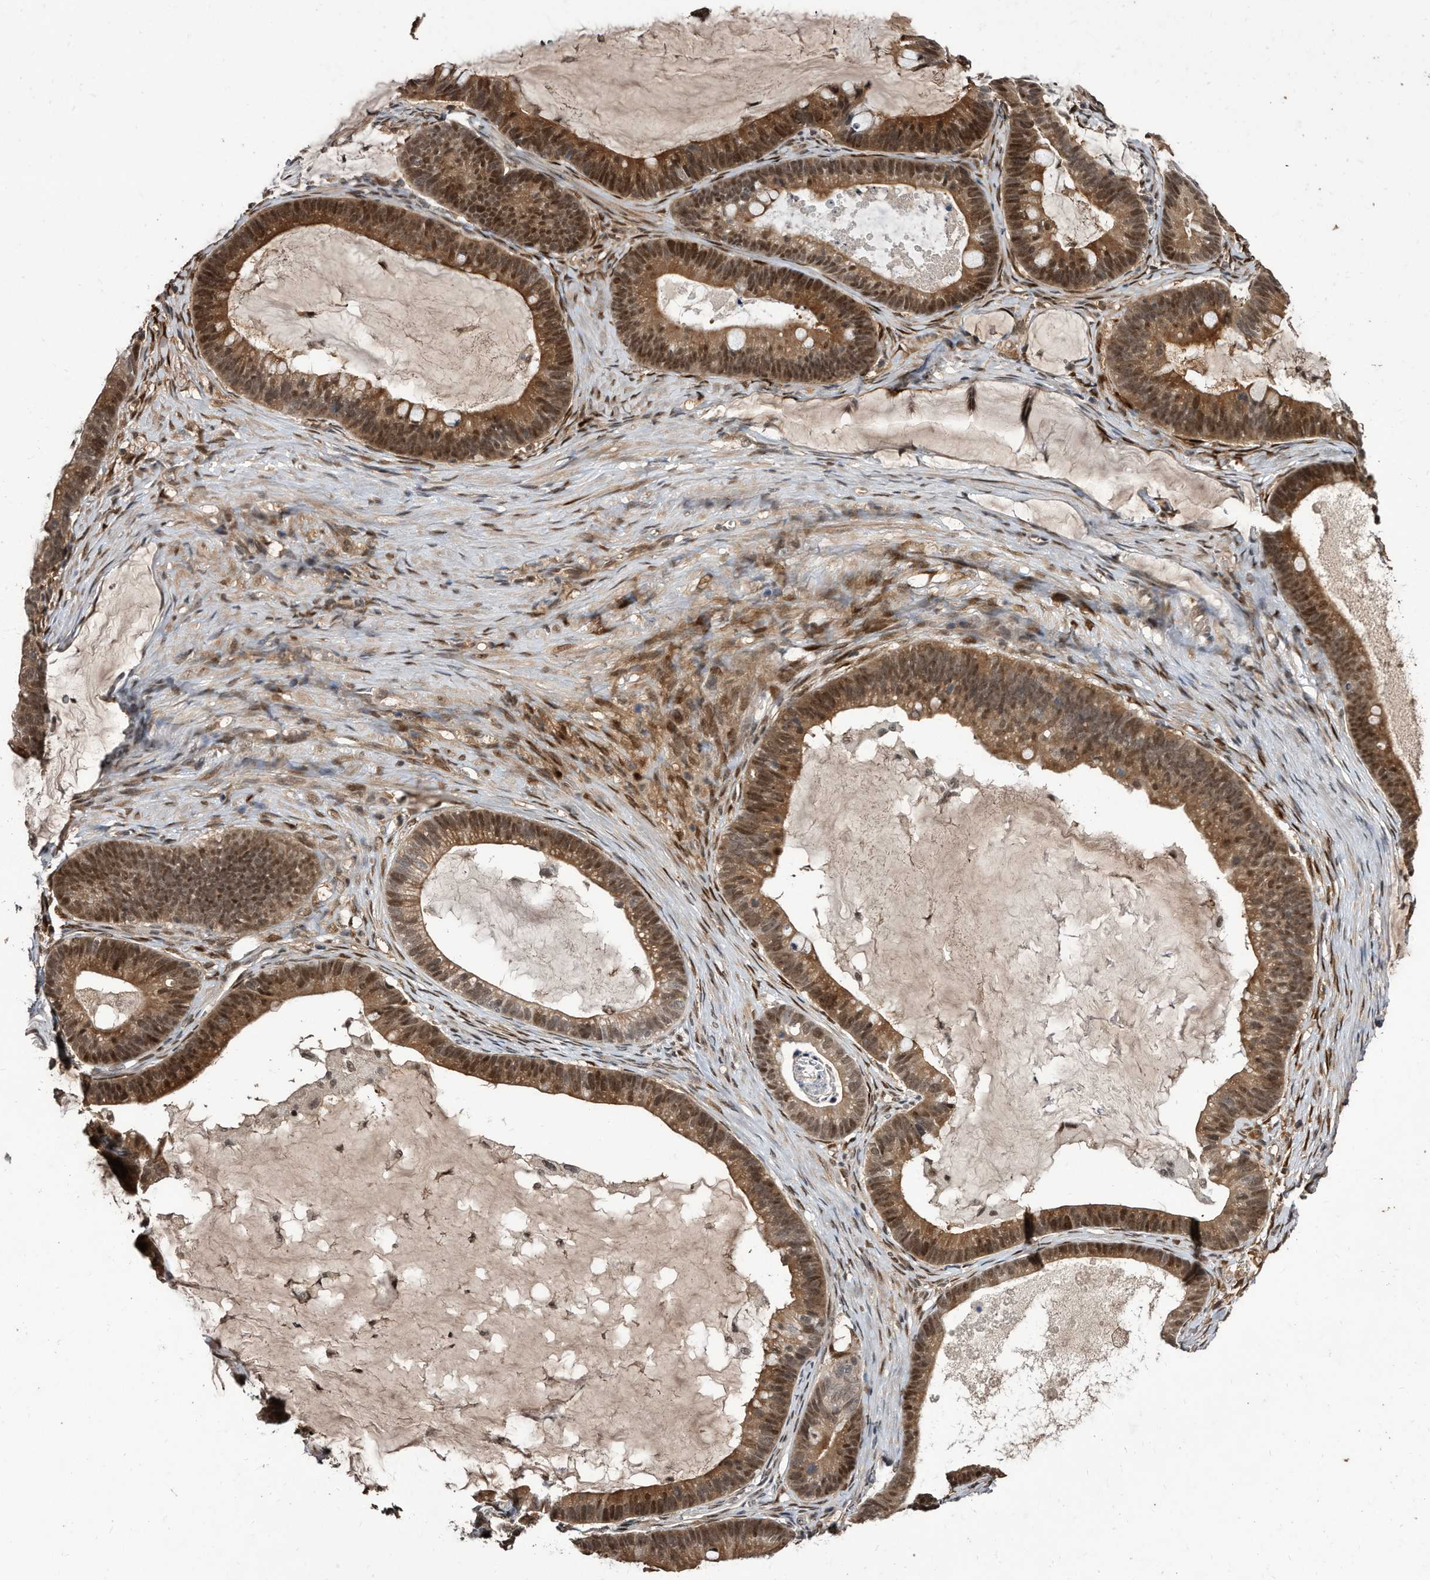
{"staining": {"intensity": "moderate", "quantity": ">75%", "location": "cytoplasmic/membranous,nuclear"}, "tissue": "ovarian cancer", "cell_type": "Tumor cells", "image_type": "cancer", "snomed": [{"axis": "morphology", "description": "Cystadenocarcinoma, mucinous, NOS"}, {"axis": "topography", "description": "Ovary"}], "caption": "Moderate cytoplasmic/membranous and nuclear staining is identified in about >75% of tumor cells in ovarian cancer.", "gene": "RAD23B", "patient": {"sex": "female", "age": 61}}